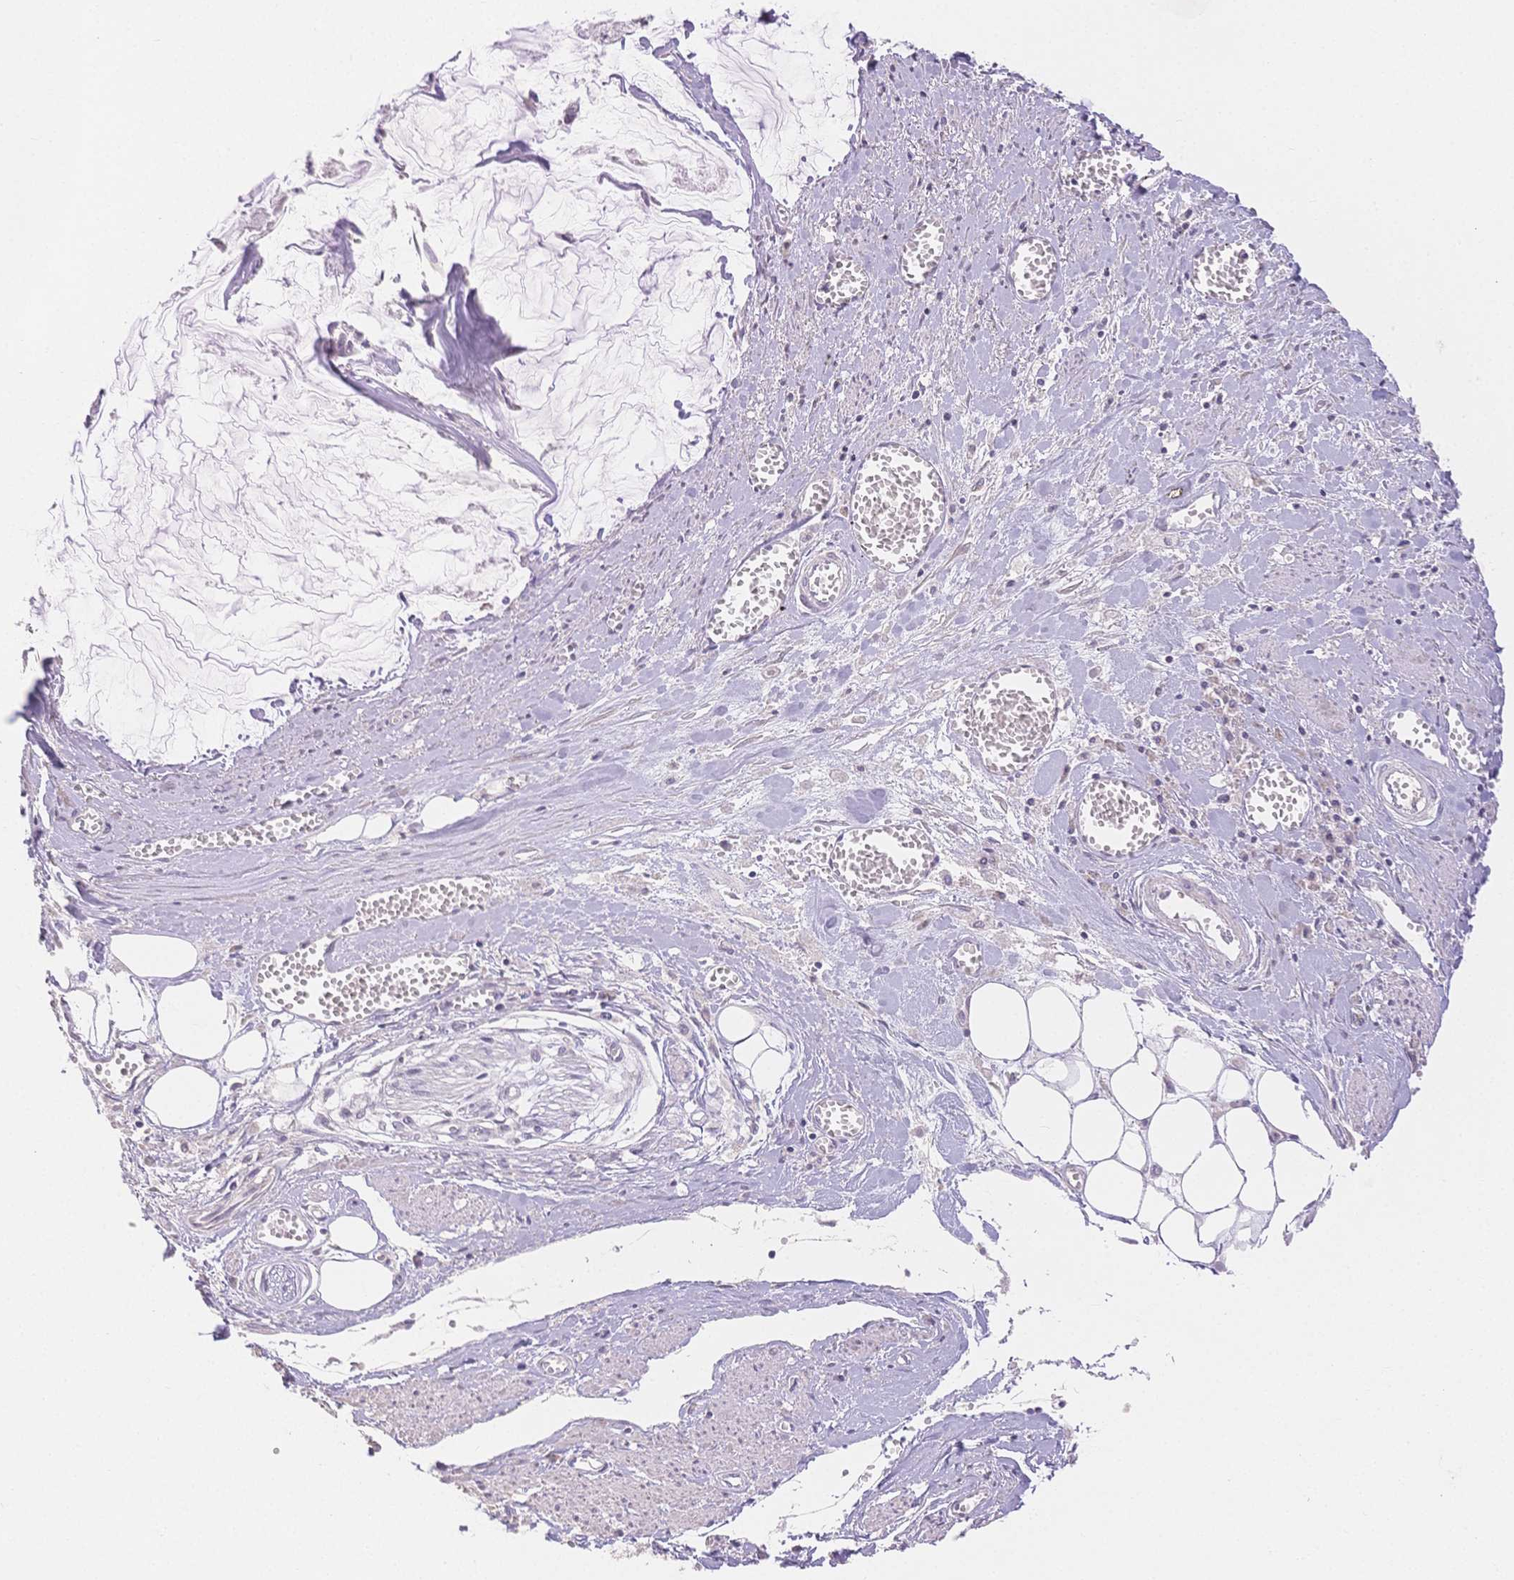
{"staining": {"intensity": "negative", "quantity": "none", "location": "none"}, "tissue": "ovarian cancer", "cell_type": "Tumor cells", "image_type": "cancer", "snomed": [{"axis": "morphology", "description": "Cystadenocarcinoma, mucinous, NOS"}, {"axis": "topography", "description": "Ovary"}], "caption": "Tumor cells are negative for protein expression in human ovarian mucinous cystadenocarcinoma.", "gene": "SUV39H2", "patient": {"sex": "female", "age": 90}}